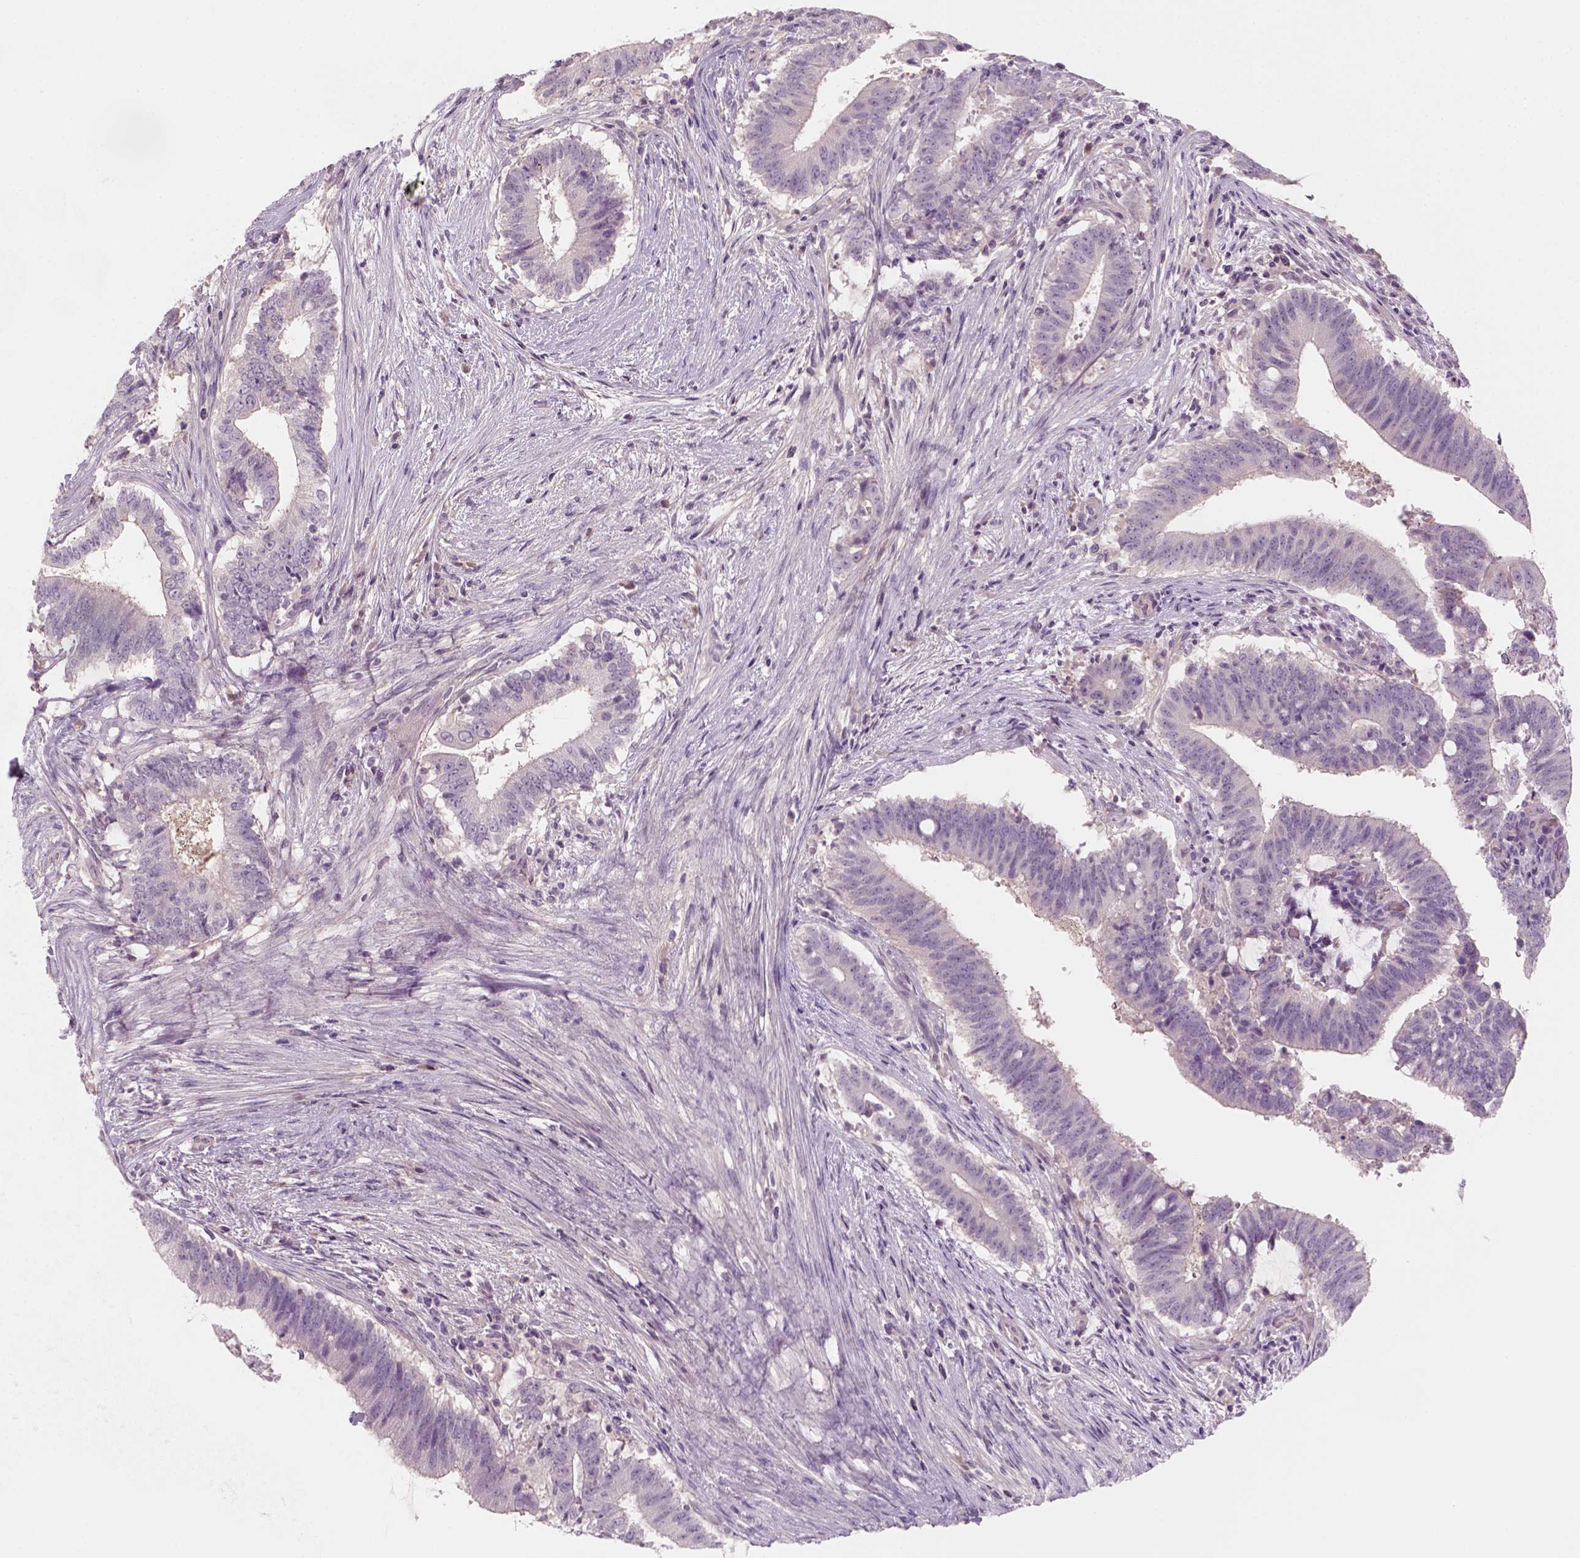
{"staining": {"intensity": "negative", "quantity": "none", "location": "none"}, "tissue": "colorectal cancer", "cell_type": "Tumor cells", "image_type": "cancer", "snomed": [{"axis": "morphology", "description": "Adenocarcinoma, NOS"}, {"axis": "topography", "description": "Colon"}], "caption": "This image is of colorectal adenocarcinoma stained with immunohistochemistry to label a protein in brown with the nuclei are counter-stained blue. There is no positivity in tumor cells.", "gene": "KRT25", "patient": {"sex": "female", "age": 43}}